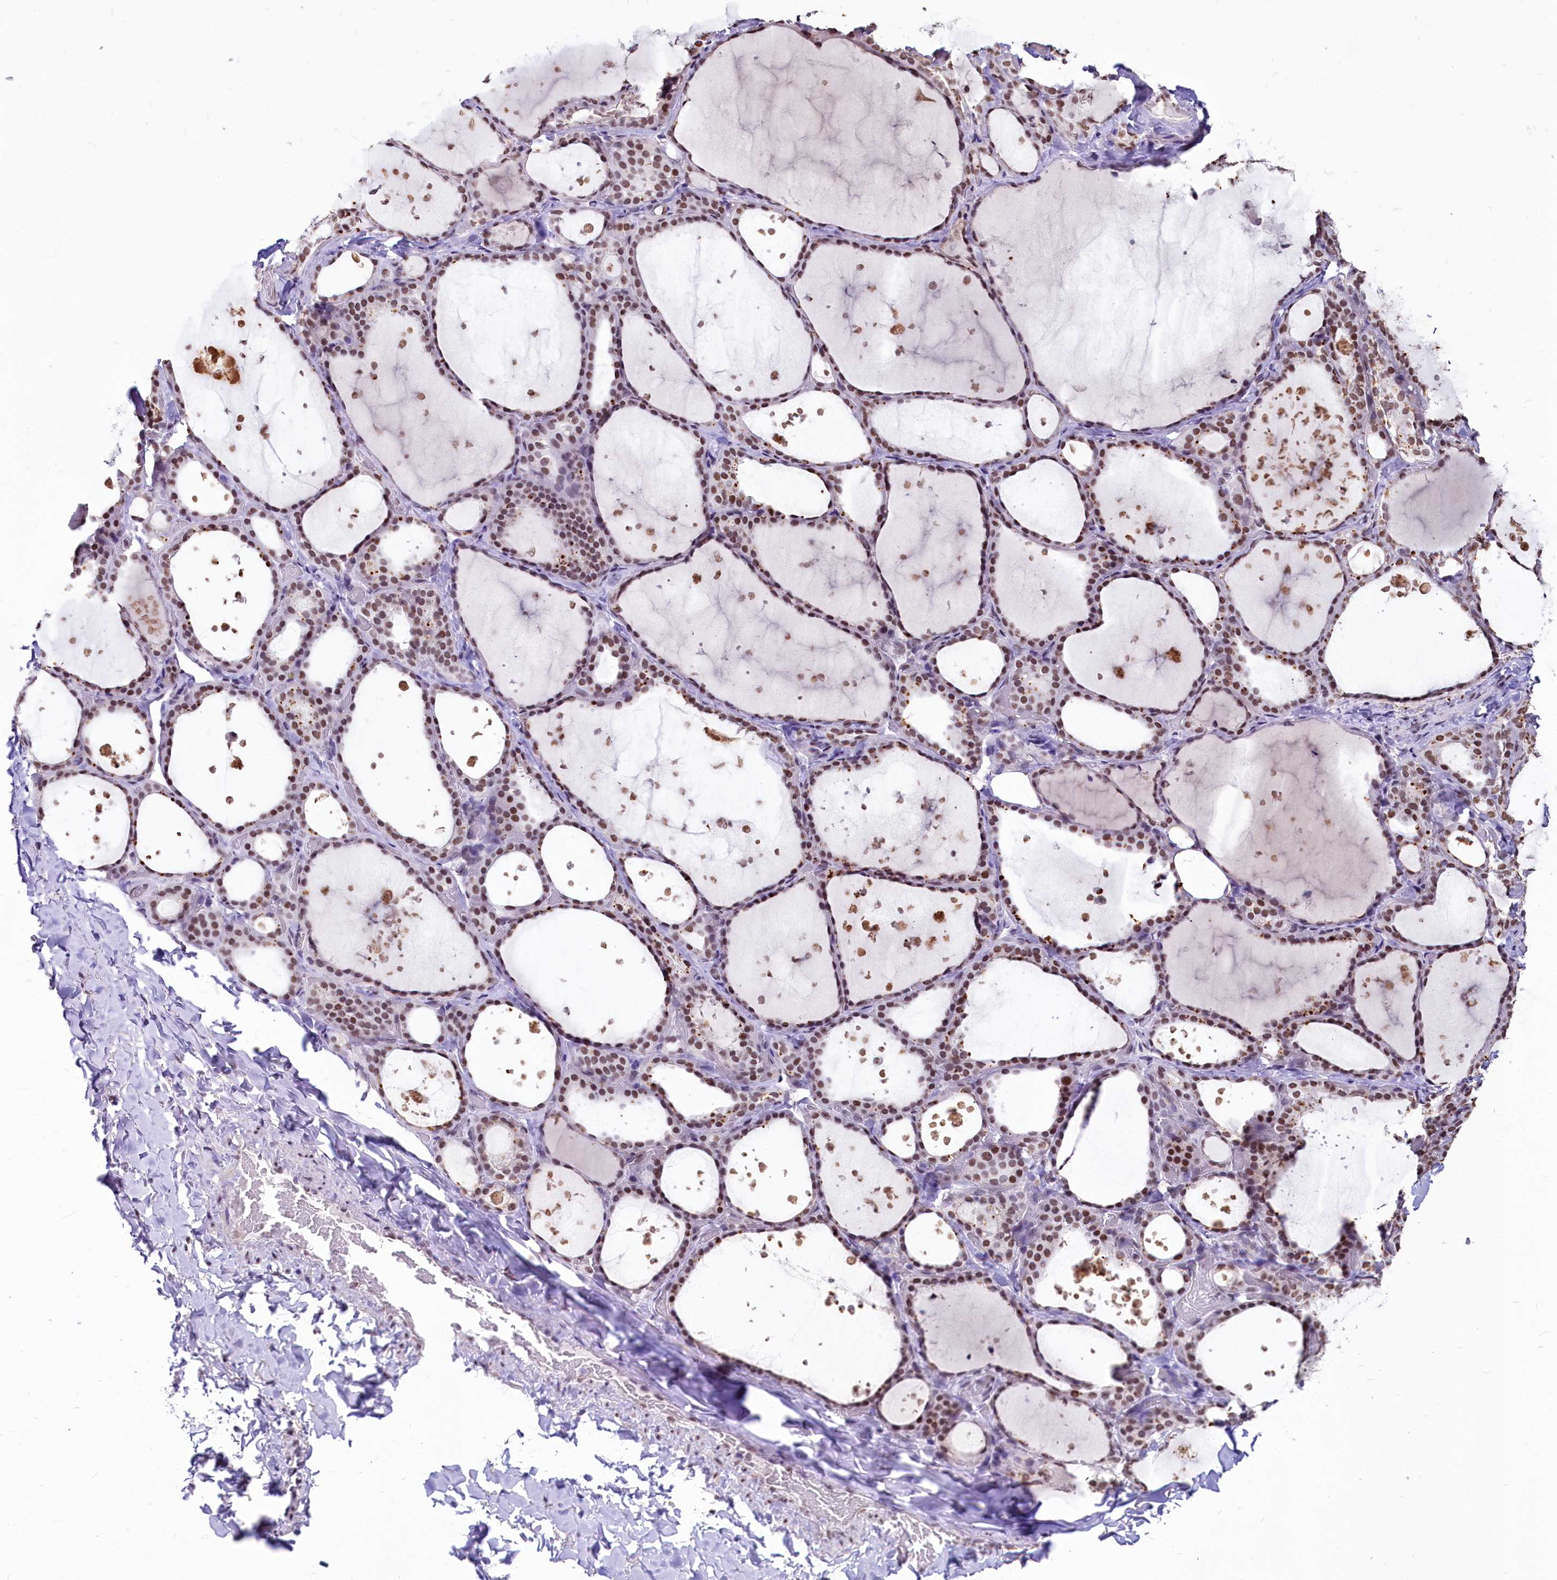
{"staining": {"intensity": "moderate", "quantity": ">75%", "location": "nuclear"}, "tissue": "thyroid gland", "cell_type": "Glandular cells", "image_type": "normal", "snomed": [{"axis": "morphology", "description": "Normal tissue, NOS"}, {"axis": "topography", "description": "Thyroid gland"}], "caption": "Thyroid gland was stained to show a protein in brown. There is medium levels of moderate nuclear expression in about >75% of glandular cells. (Stains: DAB in brown, nuclei in blue, Microscopy: brightfield microscopy at high magnification).", "gene": "PARPBP", "patient": {"sex": "female", "age": 44}}